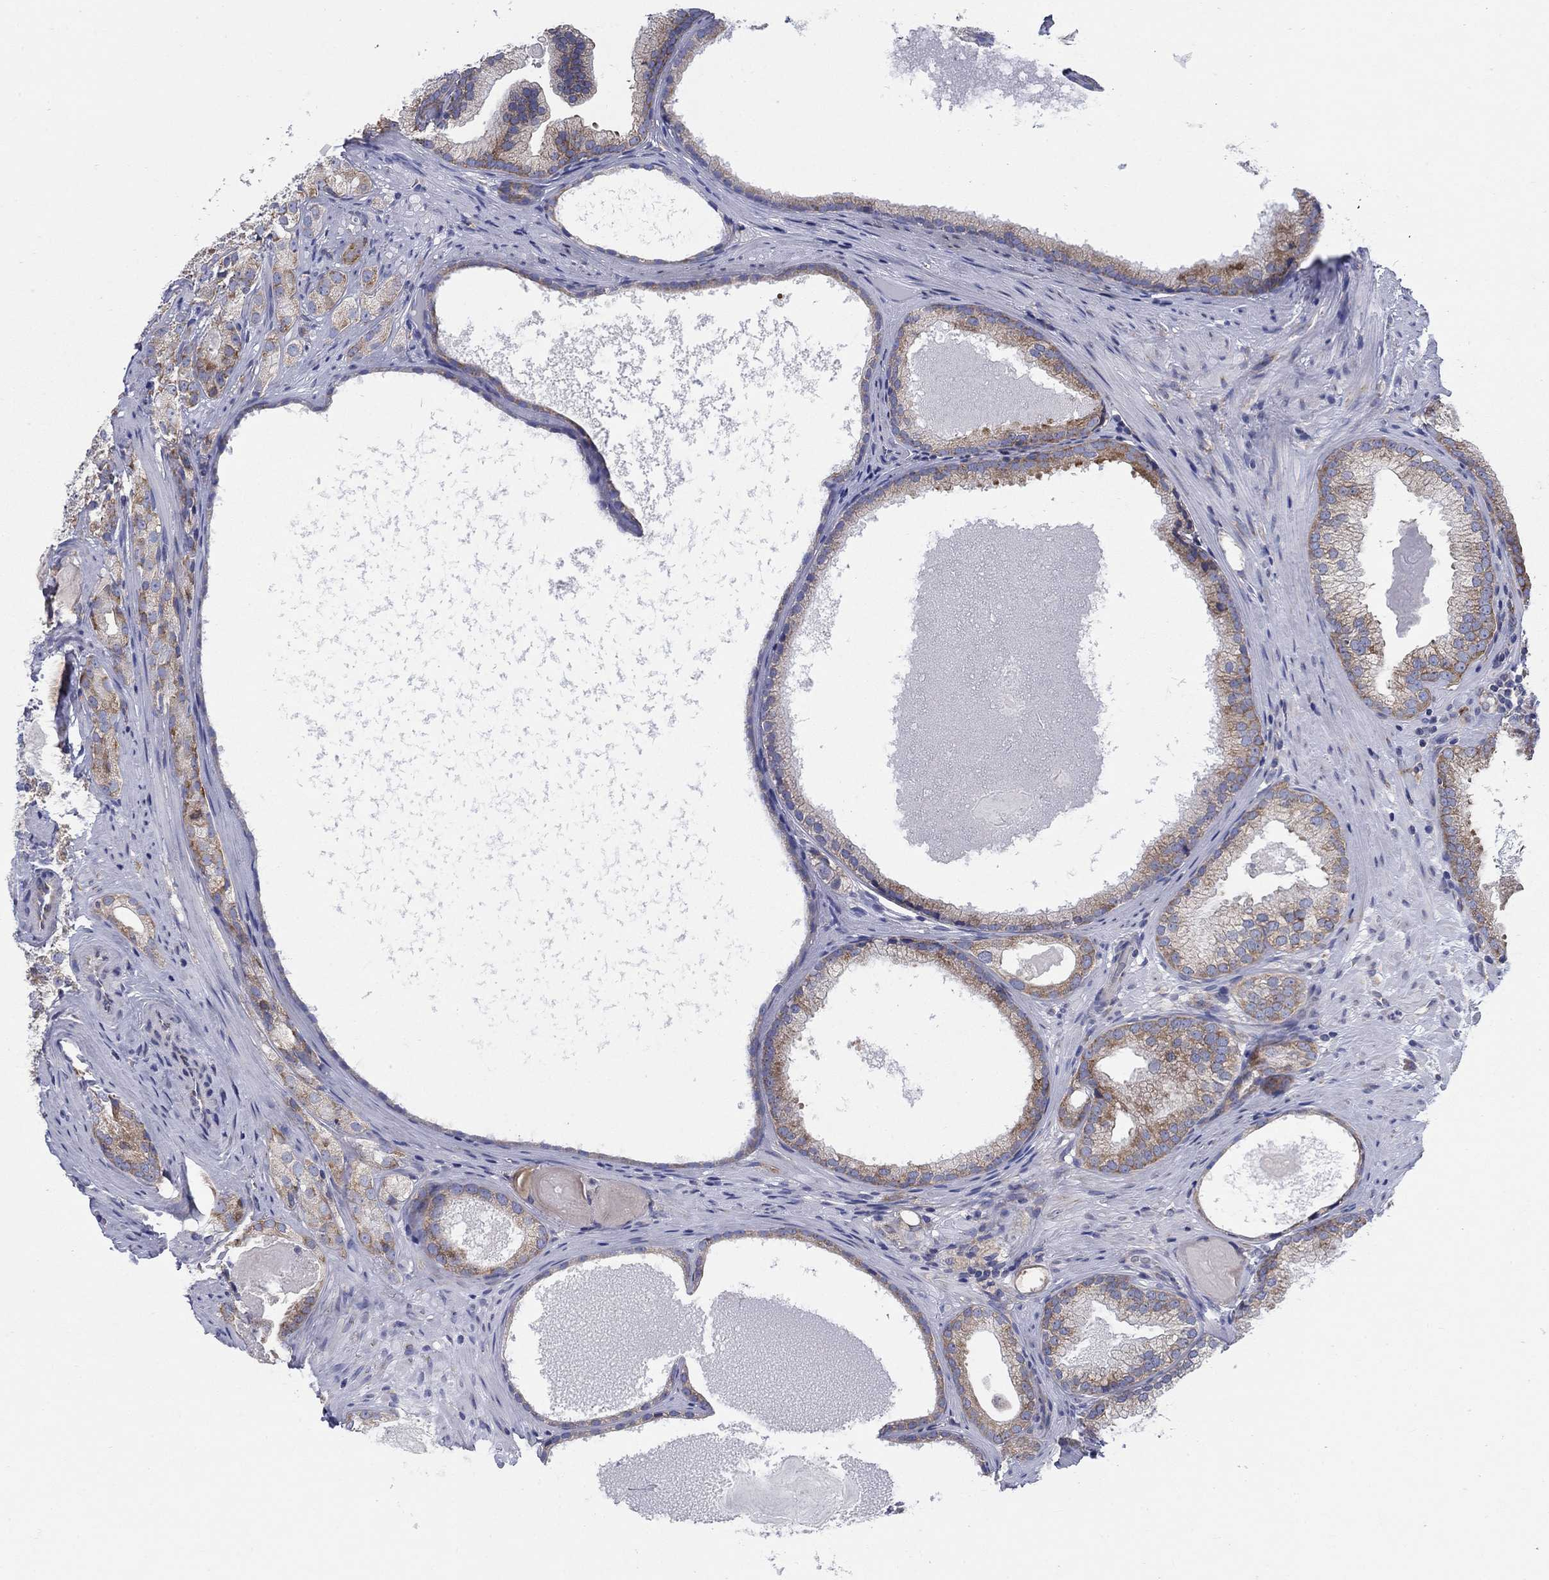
{"staining": {"intensity": "strong", "quantity": "<25%", "location": "cytoplasmic/membranous"}, "tissue": "prostate cancer", "cell_type": "Tumor cells", "image_type": "cancer", "snomed": [{"axis": "morphology", "description": "Adenocarcinoma, High grade"}, {"axis": "topography", "description": "Prostate and seminal vesicle, NOS"}], "caption": "Tumor cells exhibit medium levels of strong cytoplasmic/membranous positivity in about <25% of cells in human prostate cancer (adenocarcinoma (high-grade)). (DAB = brown stain, brightfield microscopy at high magnification).", "gene": "TMEM59", "patient": {"sex": "male", "age": 62}}